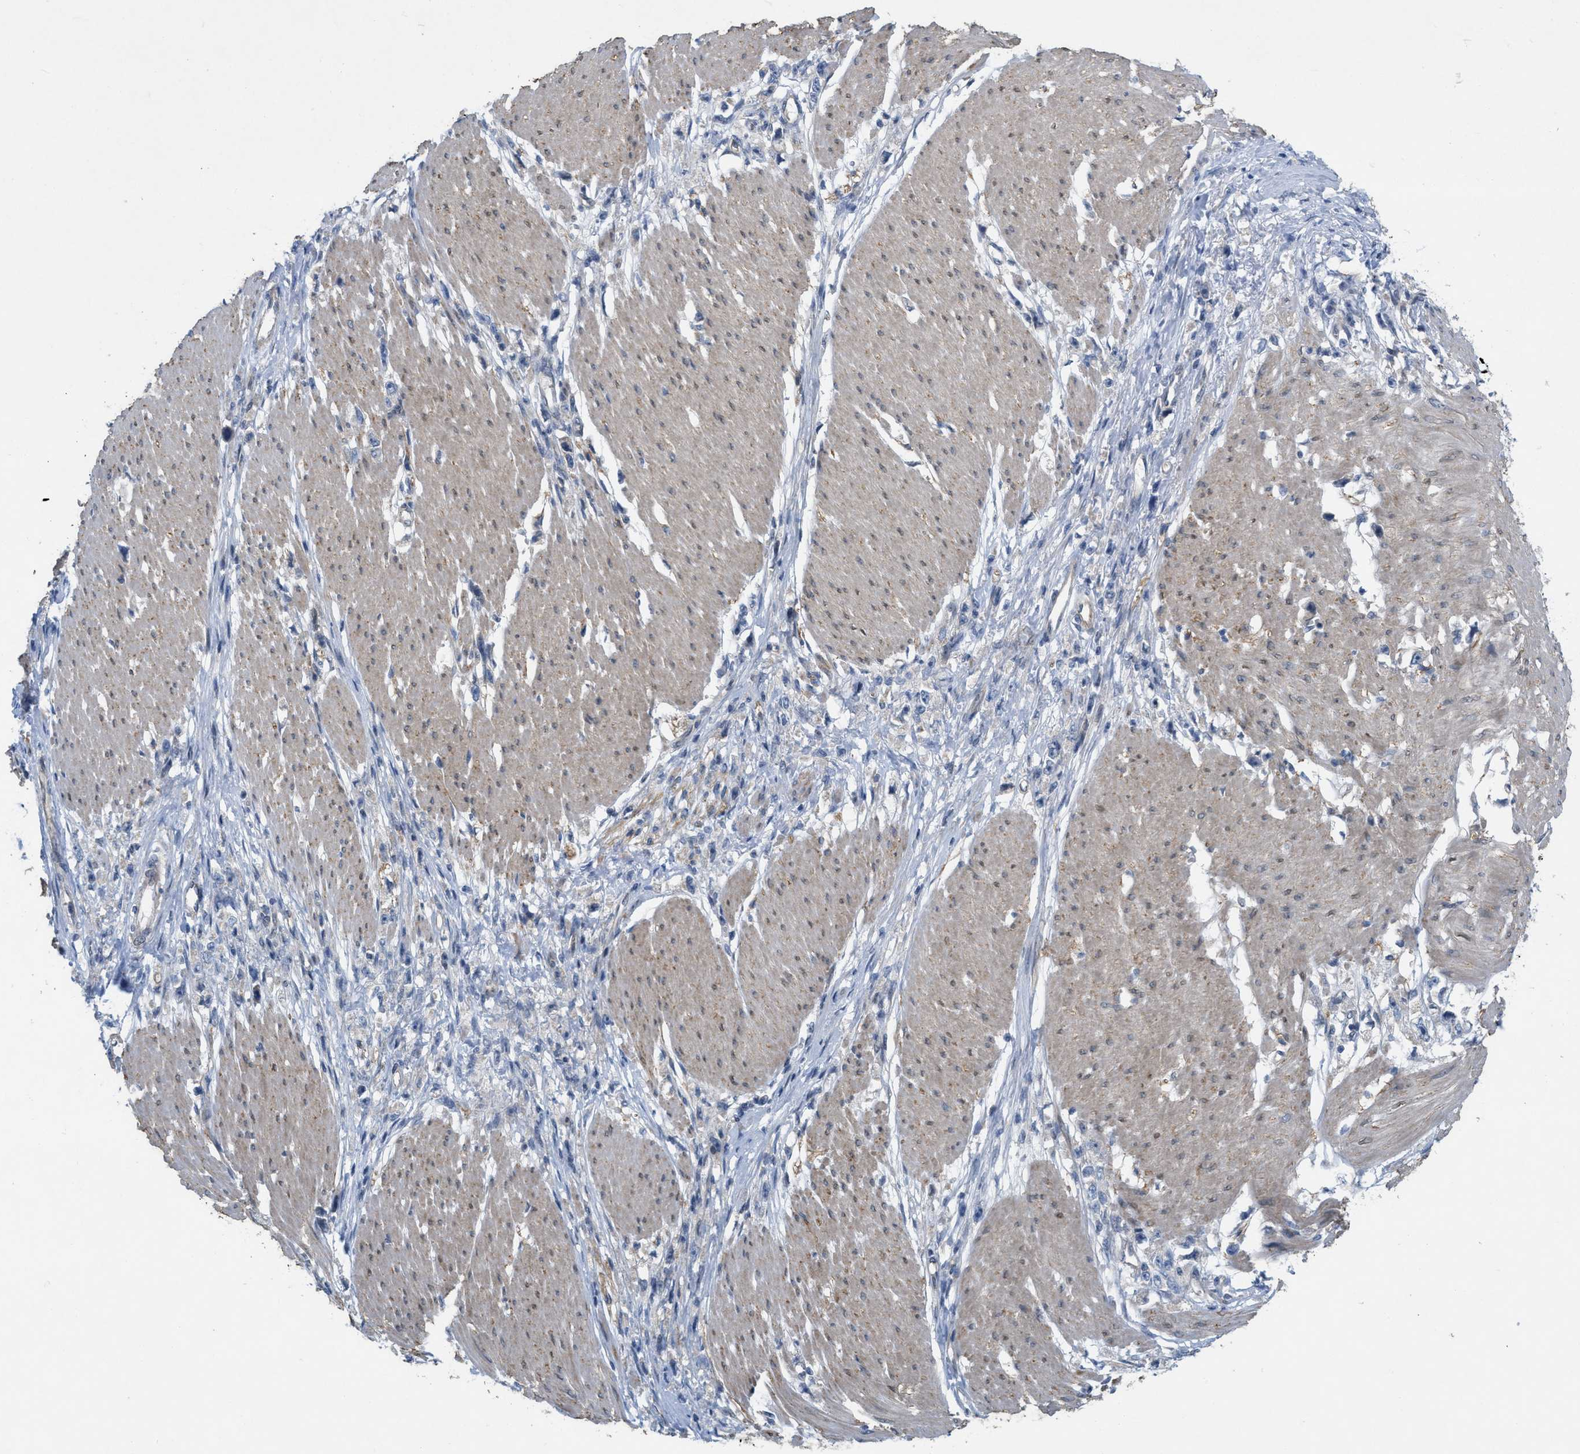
{"staining": {"intensity": "negative", "quantity": "none", "location": "none"}, "tissue": "stomach cancer", "cell_type": "Tumor cells", "image_type": "cancer", "snomed": [{"axis": "morphology", "description": "Adenocarcinoma, NOS"}, {"axis": "topography", "description": "Stomach"}], "caption": "IHC of stomach cancer demonstrates no expression in tumor cells.", "gene": "NDEL1", "patient": {"sex": "female", "age": 59}}